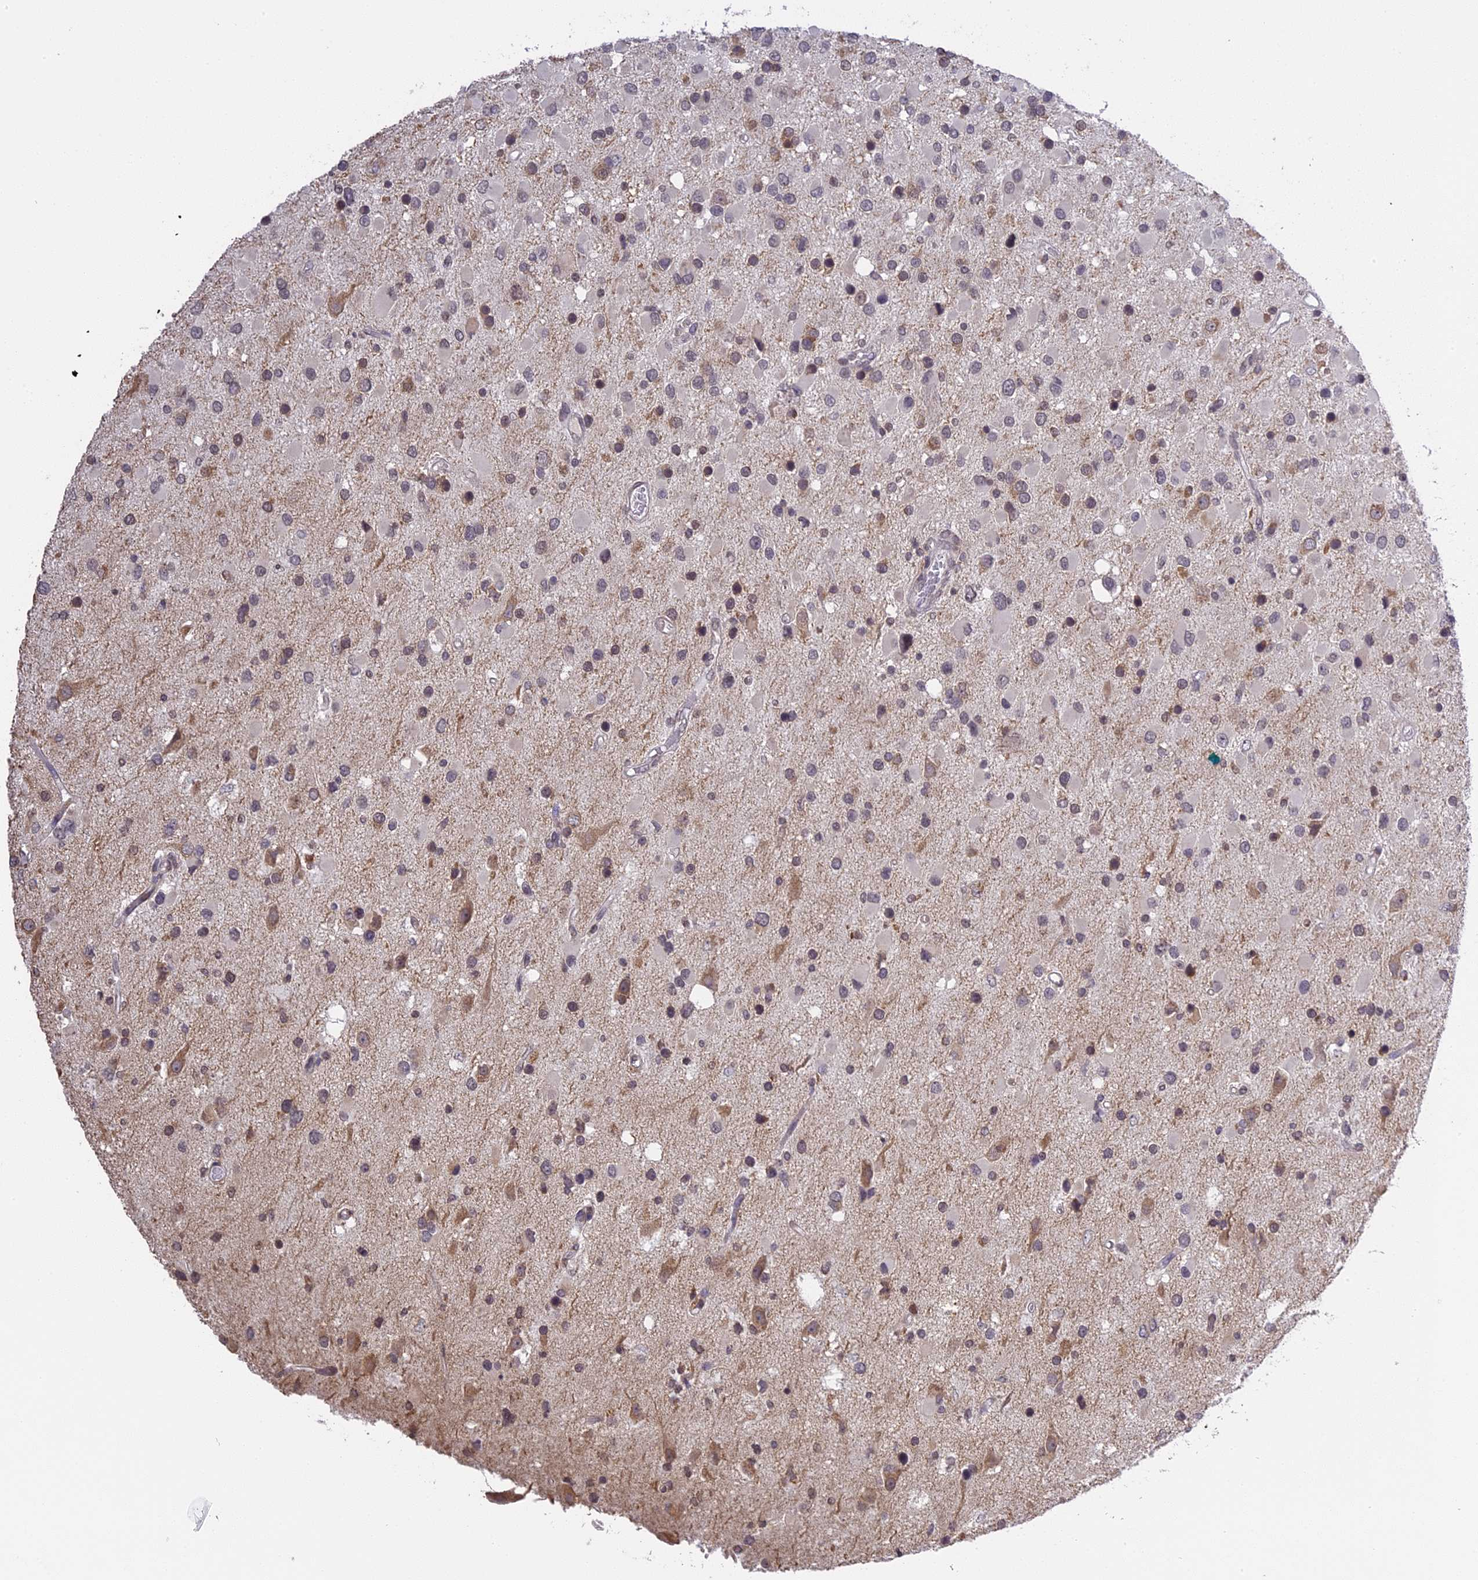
{"staining": {"intensity": "negative", "quantity": "none", "location": "none"}, "tissue": "glioma", "cell_type": "Tumor cells", "image_type": "cancer", "snomed": [{"axis": "morphology", "description": "Glioma, malignant, High grade"}, {"axis": "topography", "description": "Brain"}], "caption": "IHC of human glioma demonstrates no positivity in tumor cells.", "gene": "ERG28", "patient": {"sex": "male", "age": 53}}